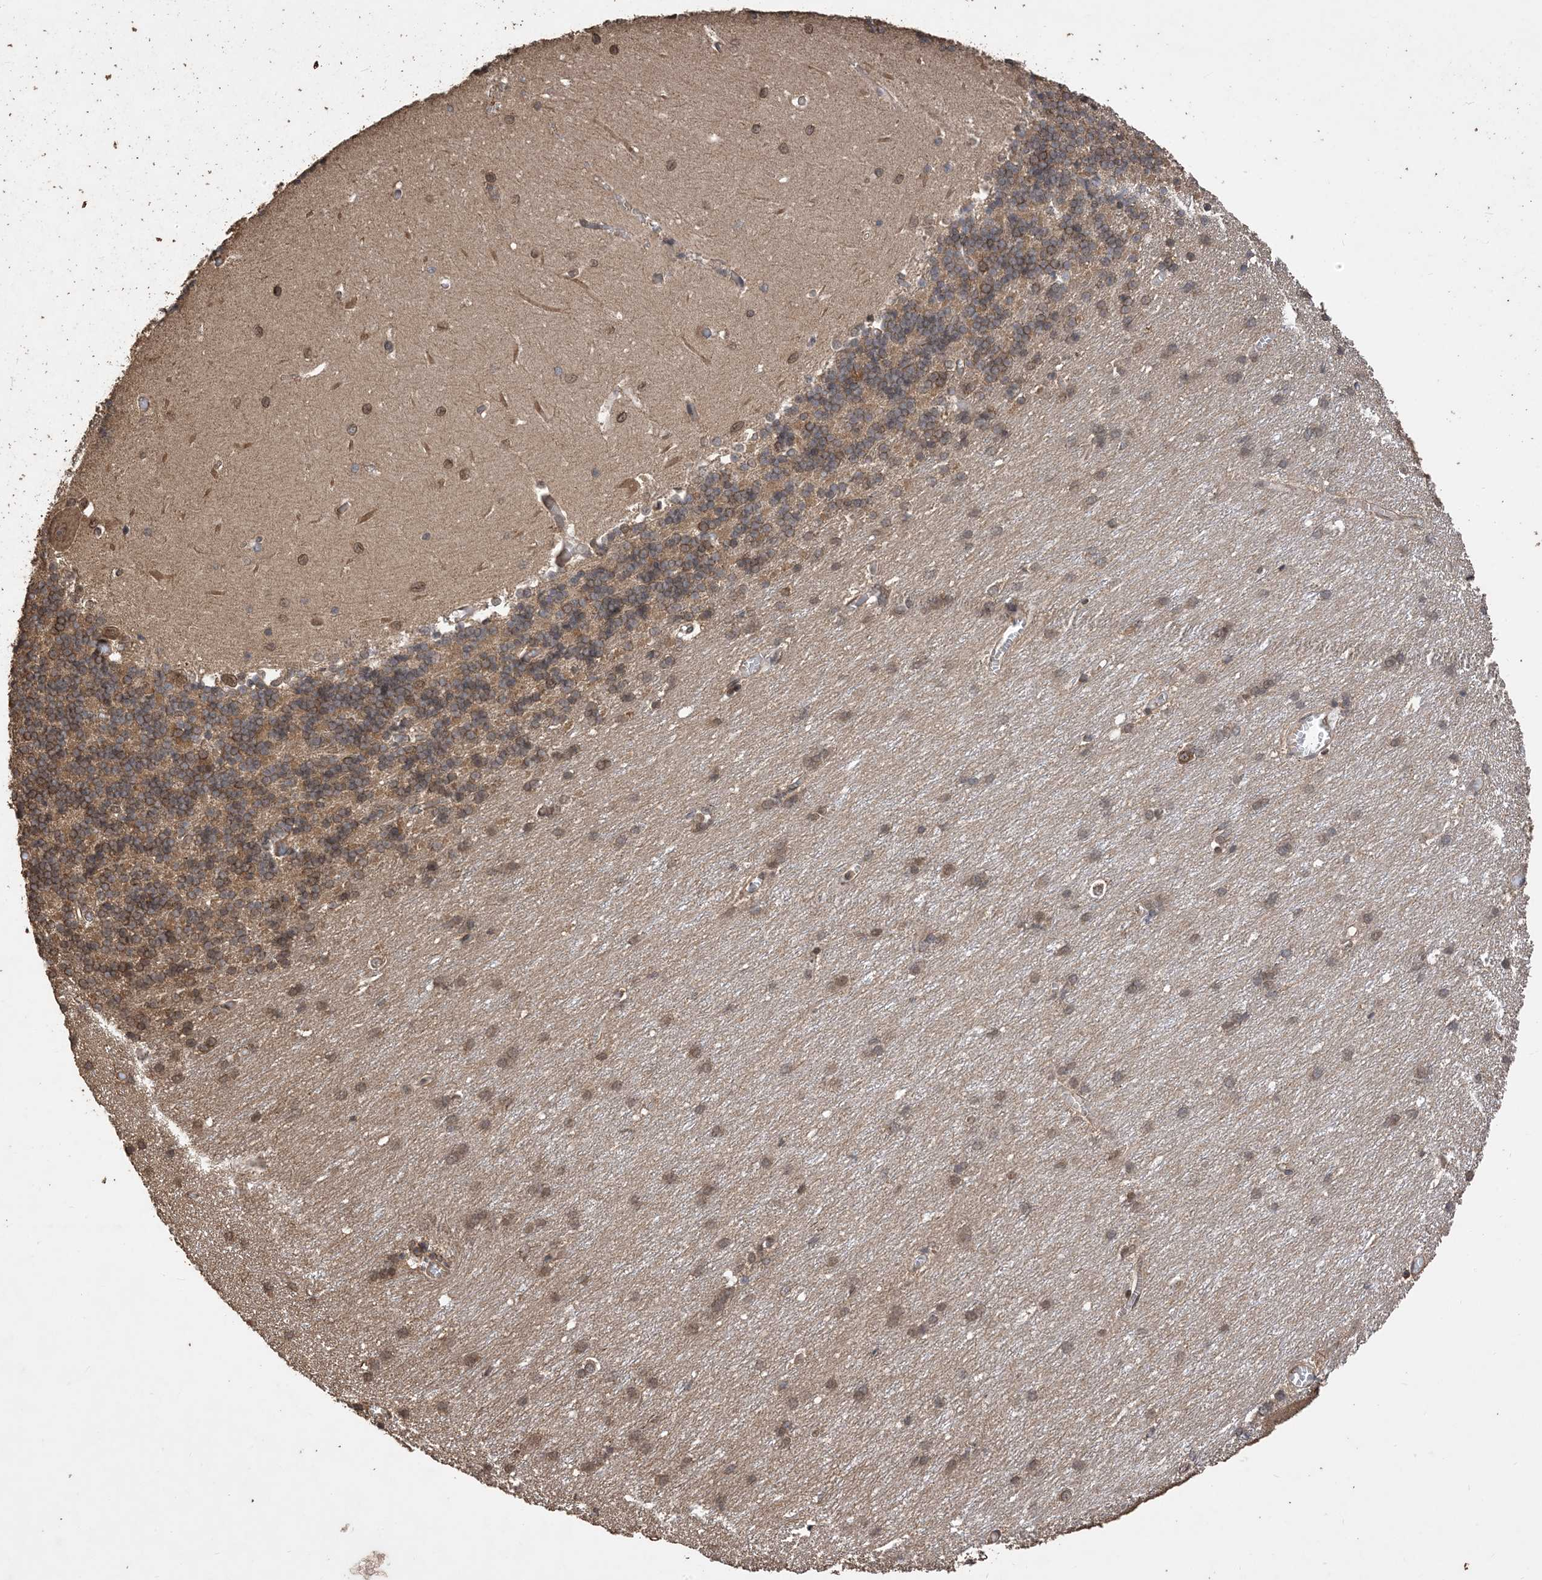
{"staining": {"intensity": "moderate", "quantity": ">75%", "location": "cytoplasmic/membranous,nuclear"}, "tissue": "cerebellum", "cell_type": "Cells in granular layer", "image_type": "normal", "snomed": [{"axis": "morphology", "description": "Normal tissue, NOS"}, {"axis": "topography", "description": "Cerebellum"}], "caption": "Cells in granular layer reveal medium levels of moderate cytoplasmic/membranous,nuclear positivity in approximately >75% of cells in unremarkable human cerebellum. (DAB (3,3'-diaminobenzidine) IHC, brown staining for protein, blue staining for nuclei).", "gene": "ZKSCAN5", "patient": {"sex": "male", "age": 37}}